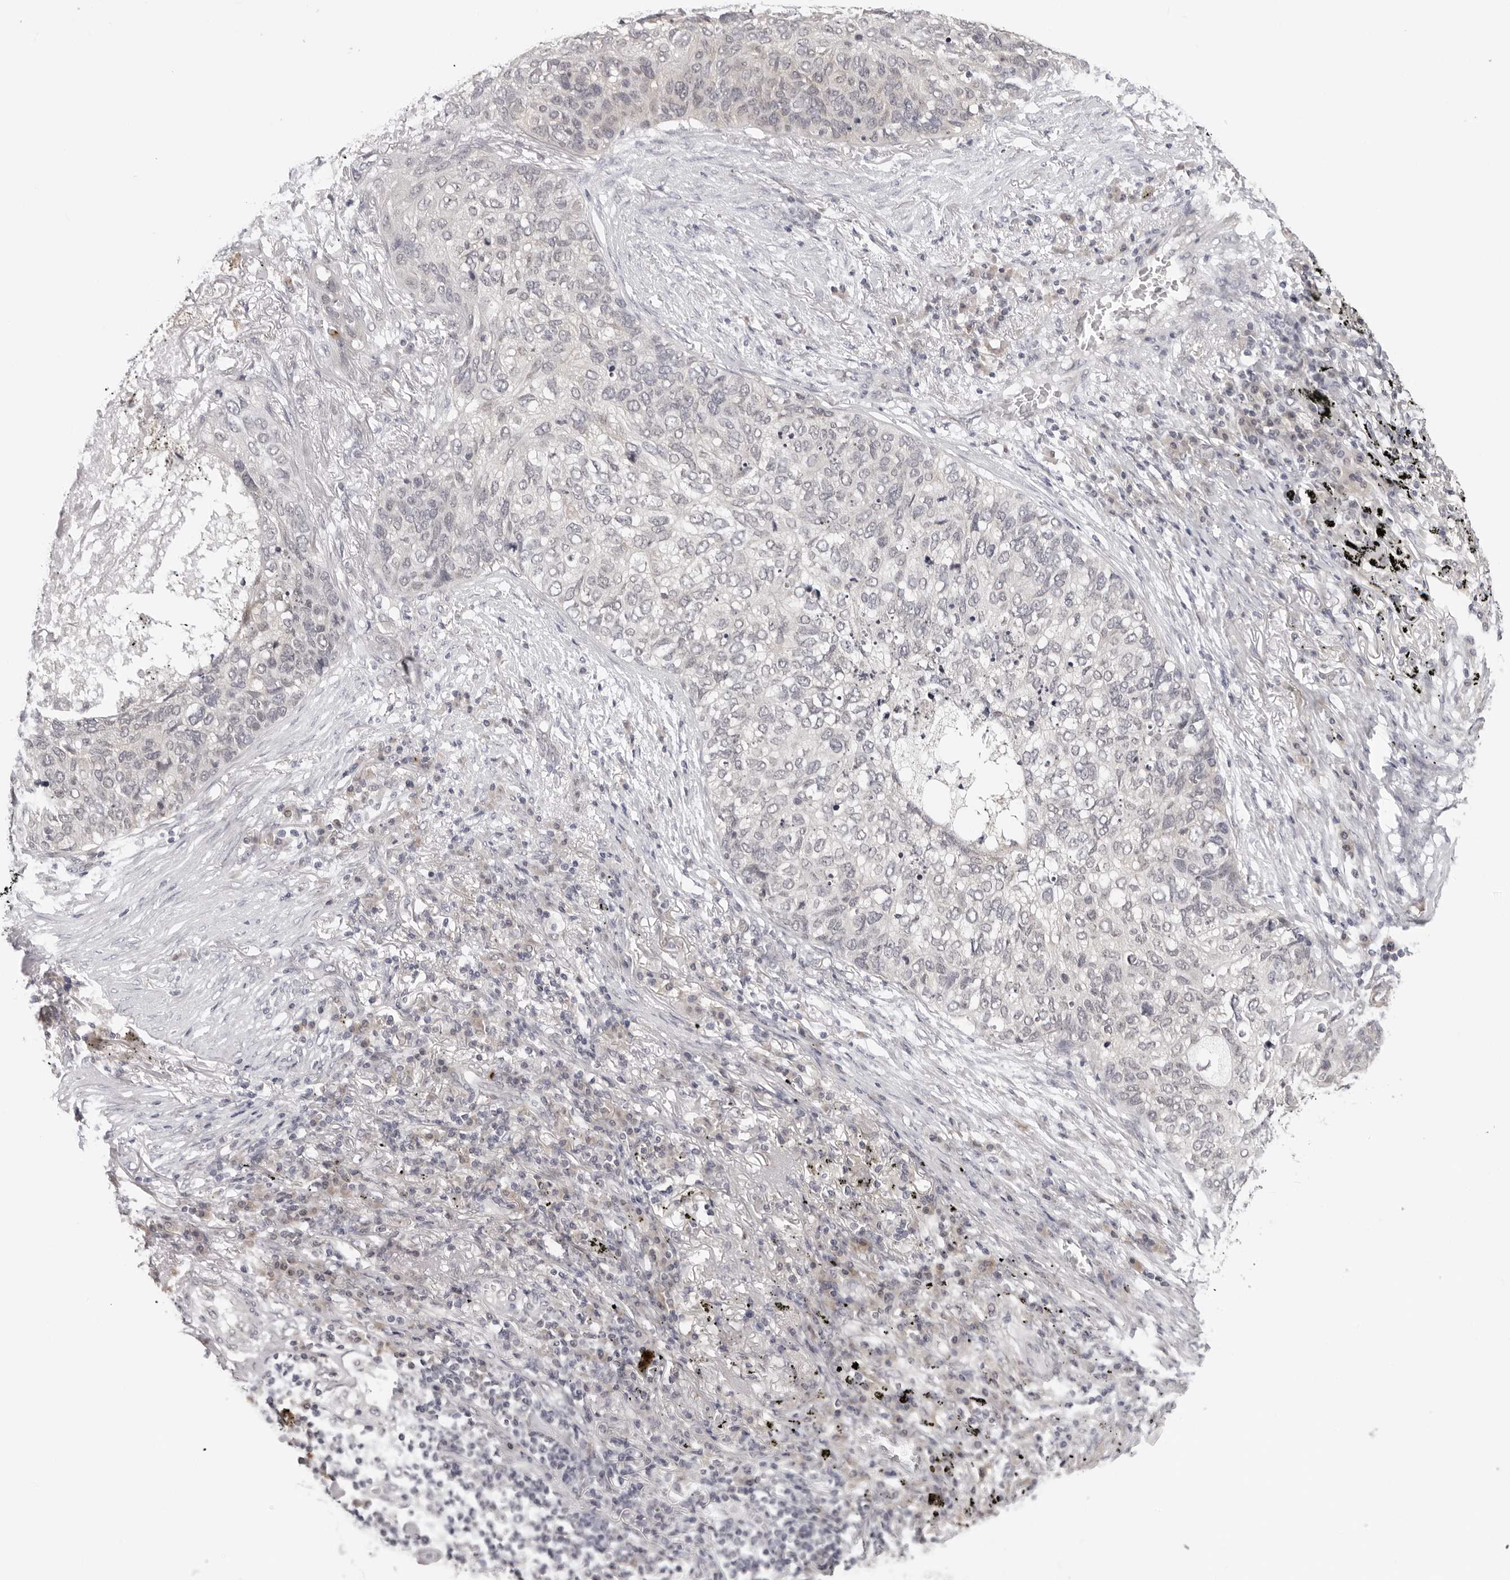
{"staining": {"intensity": "negative", "quantity": "none", "location": "none"}, "tissue": "lung cancer", "cell_type": "Tumor cells", "image_type": "cancer", "snomed": [{"axis": "morphology", "description": "Squamous cell carcinoma, NOS"}, {"axis": "topography", "description": "Lung"}], "caption": "Immunohistochemistry (IHC) photomicrograph of neoplastic tissue: human squamous cell carcinoma (lung) stained with DAB (3,3'-diaminobenzidine) demonstrates no significant protein staining in tumor cells.", "gene": "PRUNE1", "patient": {"sex": "female", "age": 63}}